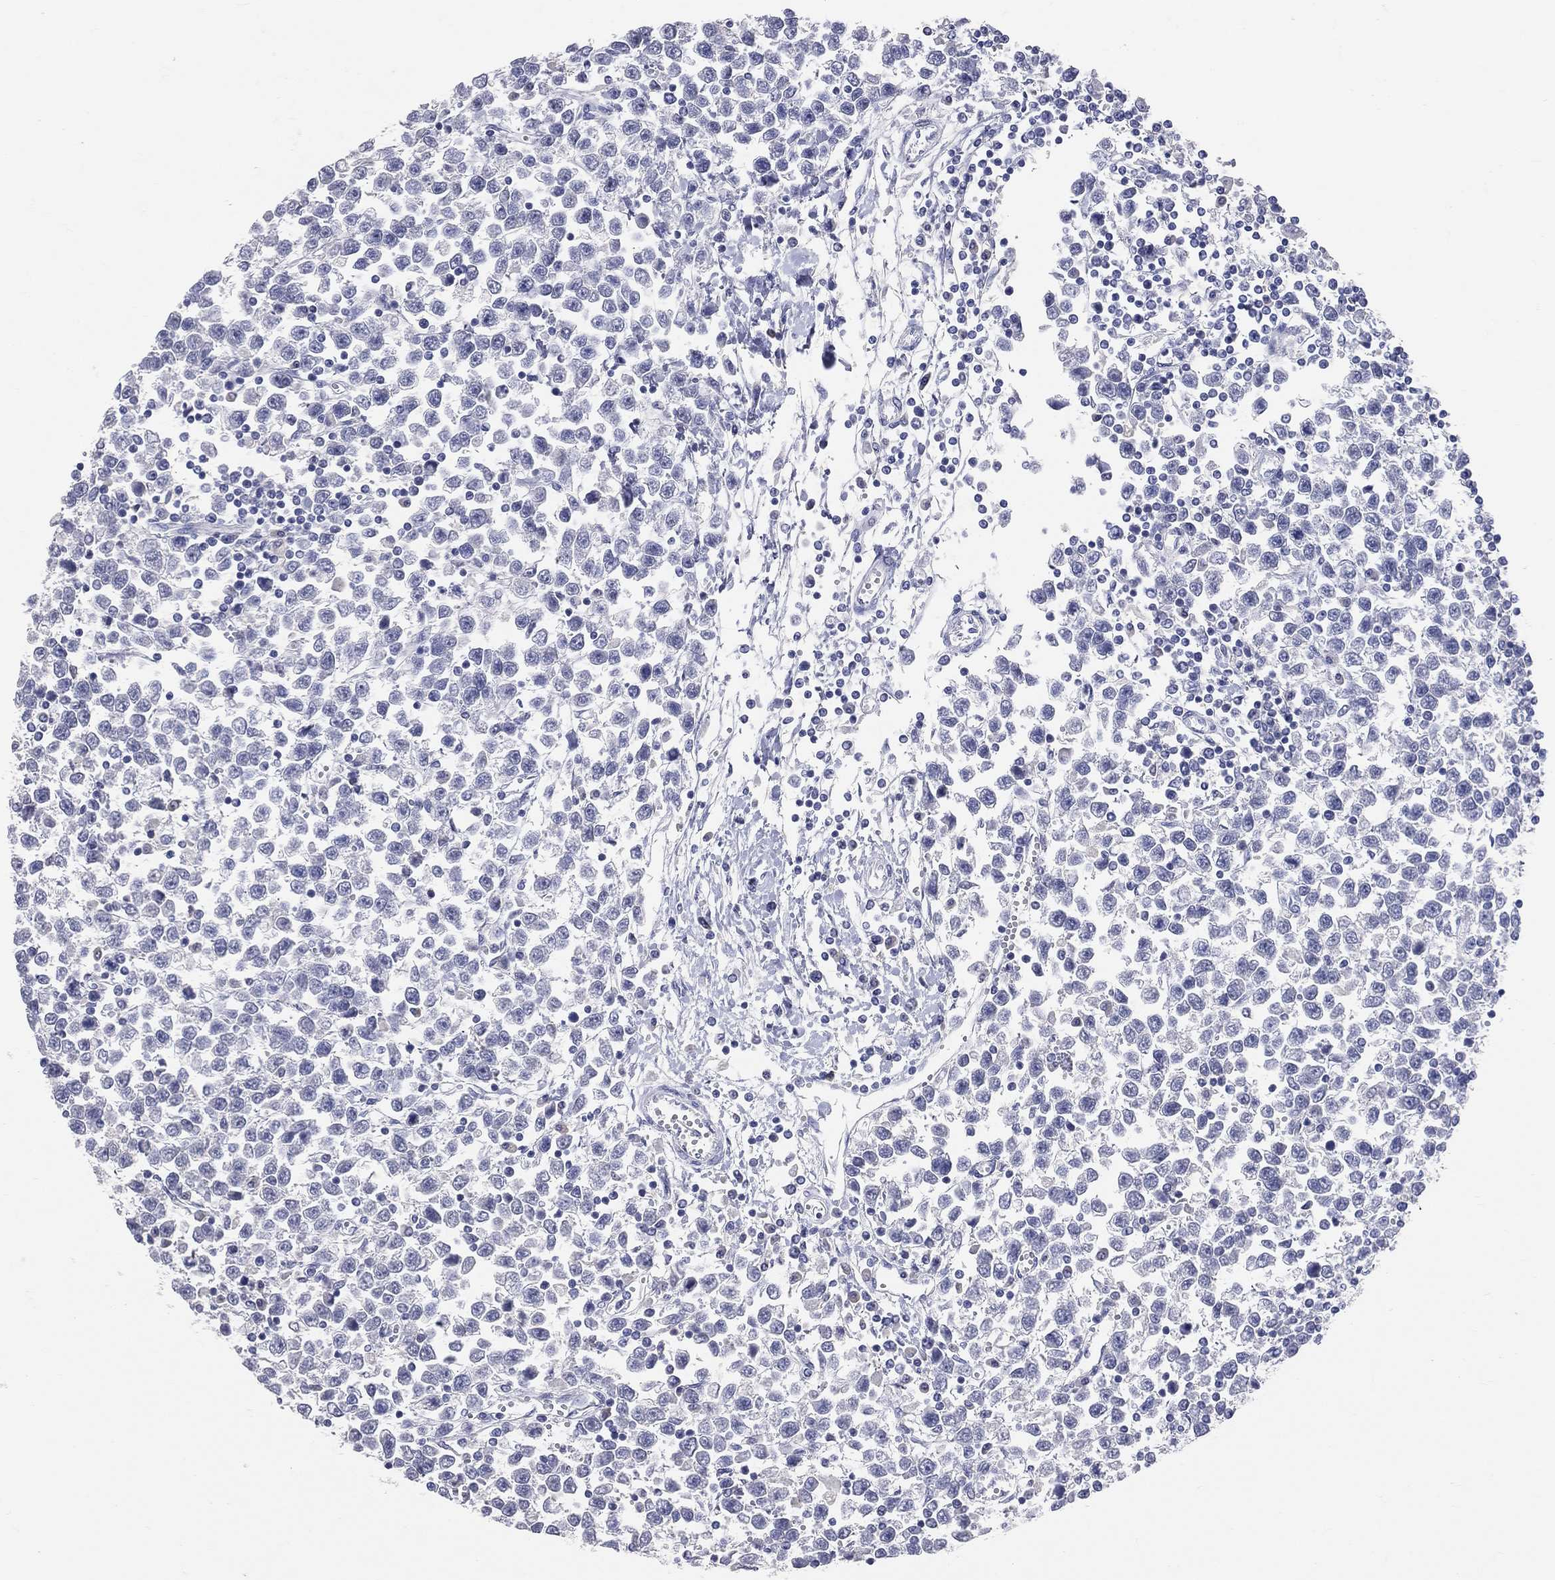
{"staining": {"intensity": "negative", "quantity": "none", "location": "none"}, "tissue": "testis cancer", "cell_type": "Tumor cells", "image_type": "cancer", "snomed": [{"axis": "morphology", "description": "Seminoma, NOS"}, {"axis": "topography", "description": "Testis"}], "caption": "High magnification brightfield microscopy of testis seminoma stained with DAB (3,3'-diaminobenzidine) (brown) and counterstained with hematoxylin (blue): tumor cells show no significant positivity.", "gene": "LAT", "patient": {"sex": "male", "age": 34}}